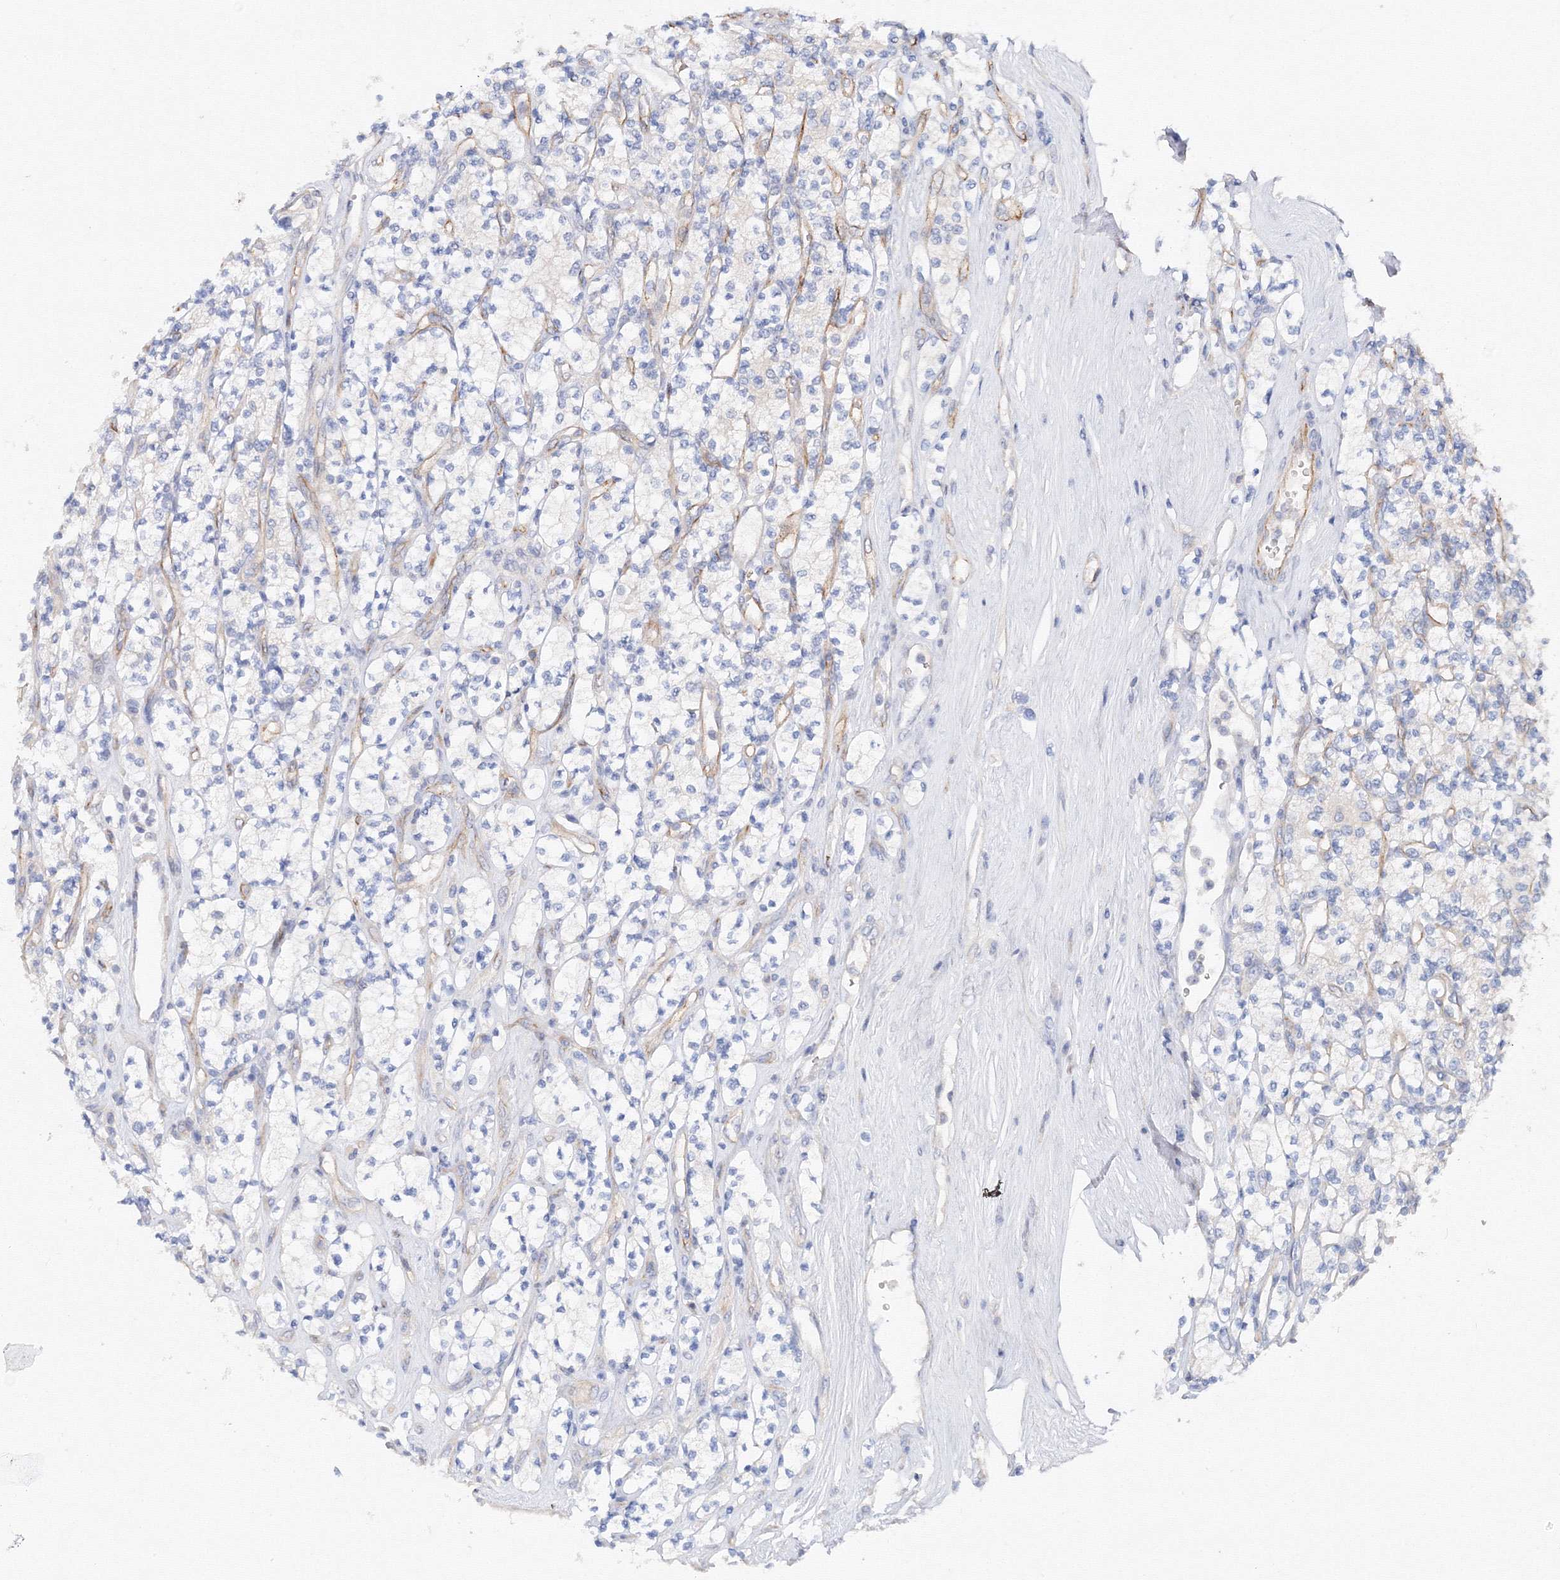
{"staining": {"intensity": "negative", "quantity": "none", "location": "none"}, "tissue": "renal cancer", "cell_type": "Tumor cells", "image_type": "cancer", "snomed": [{"axis": "morphology", "description": "Adenocarcinoma, NOS"}, {"axis": "topography", "description": "Kidney"}], "caption": "DAB immunohistochemical staining of human renal cancer reveals no significant positivity in tumor cells. (Immunohistochemistry (ihc), brightfield microscopy, high magnification).", "gene": "DIS3L2", "patient": {"sex": "male", "age": 77}}